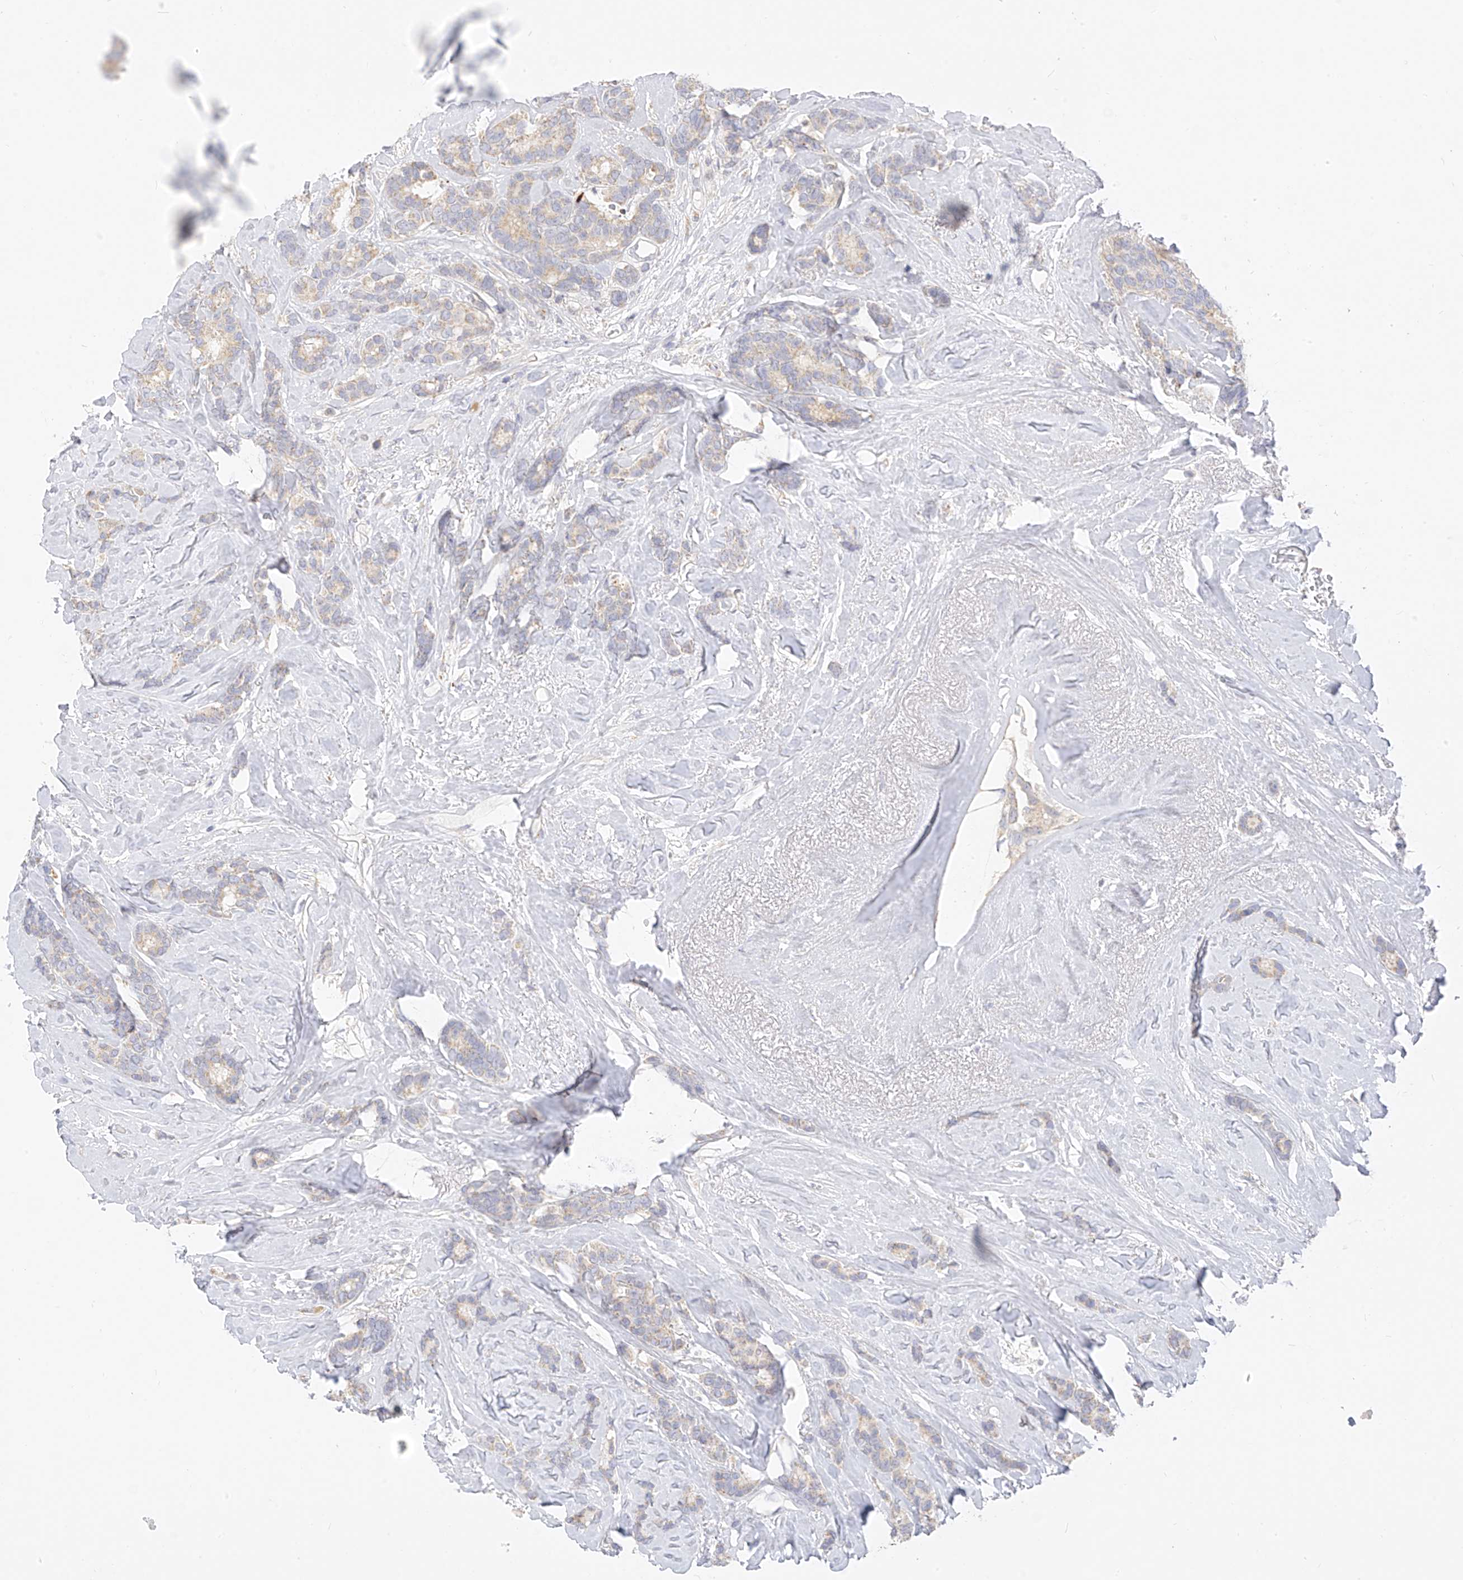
{"staining": {"intensity": "weak", "quantity": "25%-75%", "location": "cytoplasmic/membranous"}, "tissue": "breast cancer", "cell_type": "Tumor cells", "image_type": "cancer", "snomed": [{"axis": "morphology", "description": "Duct carcinoma"}, {"axis": "topography", "description": "Breast"}], "caption": "Immunohistochemical staining of human breast infiltrating ductal carcinoma reveals weak cytoplasmic/membranous protein positivity in about 25%-75% of tumor cells. The staining was performed using DAB, with brown indicating positive protein expression. Nuclei are stained blue with hematoxylin.", "gene": "ZNF404", "patient": {"sex": "female", "age": 87}}